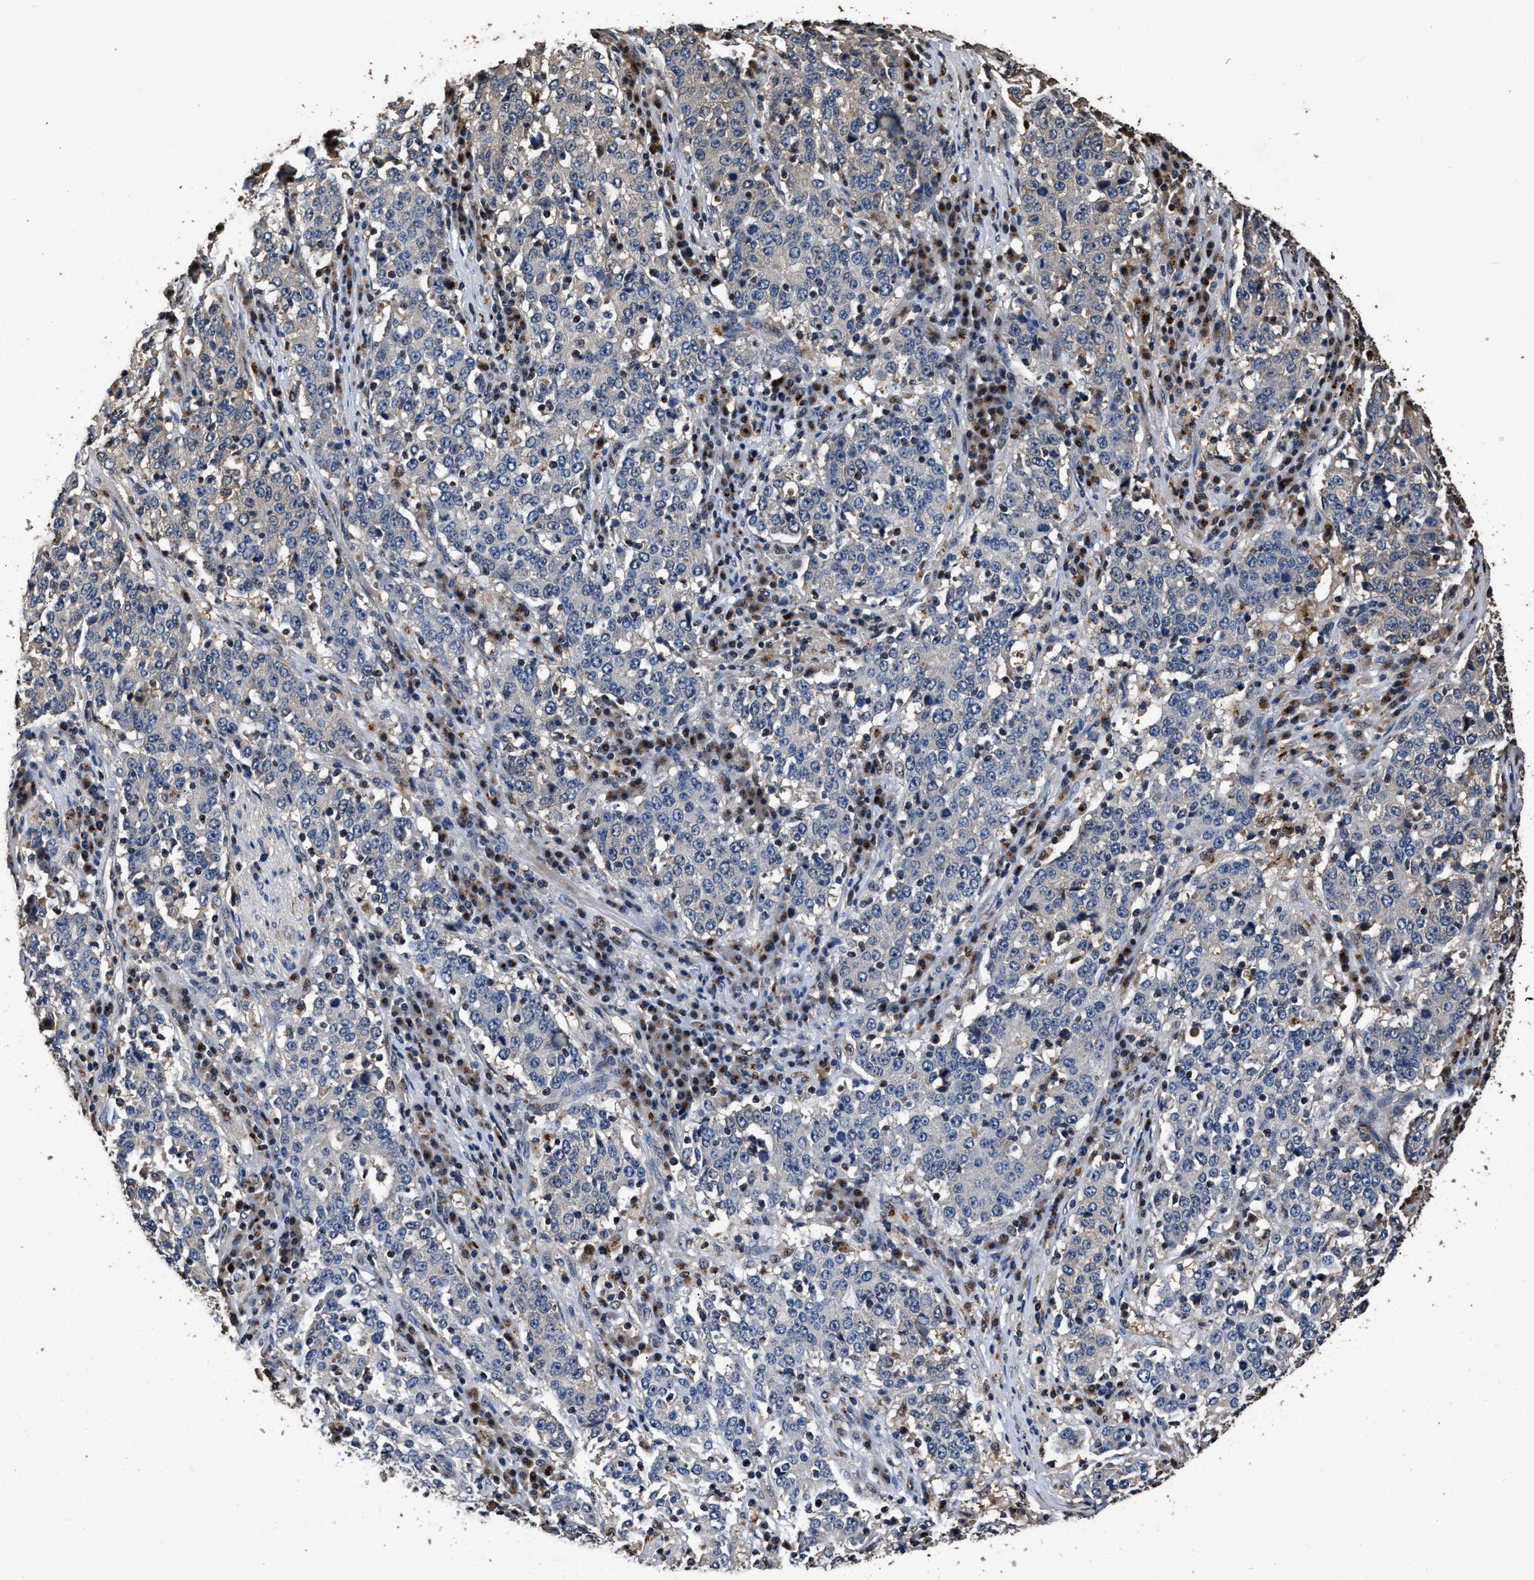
{"staining": {"intensity": "negative", "quantity": "none", "location": "none"}, "tissue": "stomach cancer", "cell_type": "Tumor cells", "image_type": "cancer", "snomed": [{"axis": "morphology", "description": "Adenocarcinoma, NOS"}, {"axis": "topography", "description": "Stomach"}], "caption": "An image of stomach adenocarcinoma stained for a protein shows no brown staining in tumor cells.", "gene": "TPST2", "patient": {"sex": "male", "age": 59}}